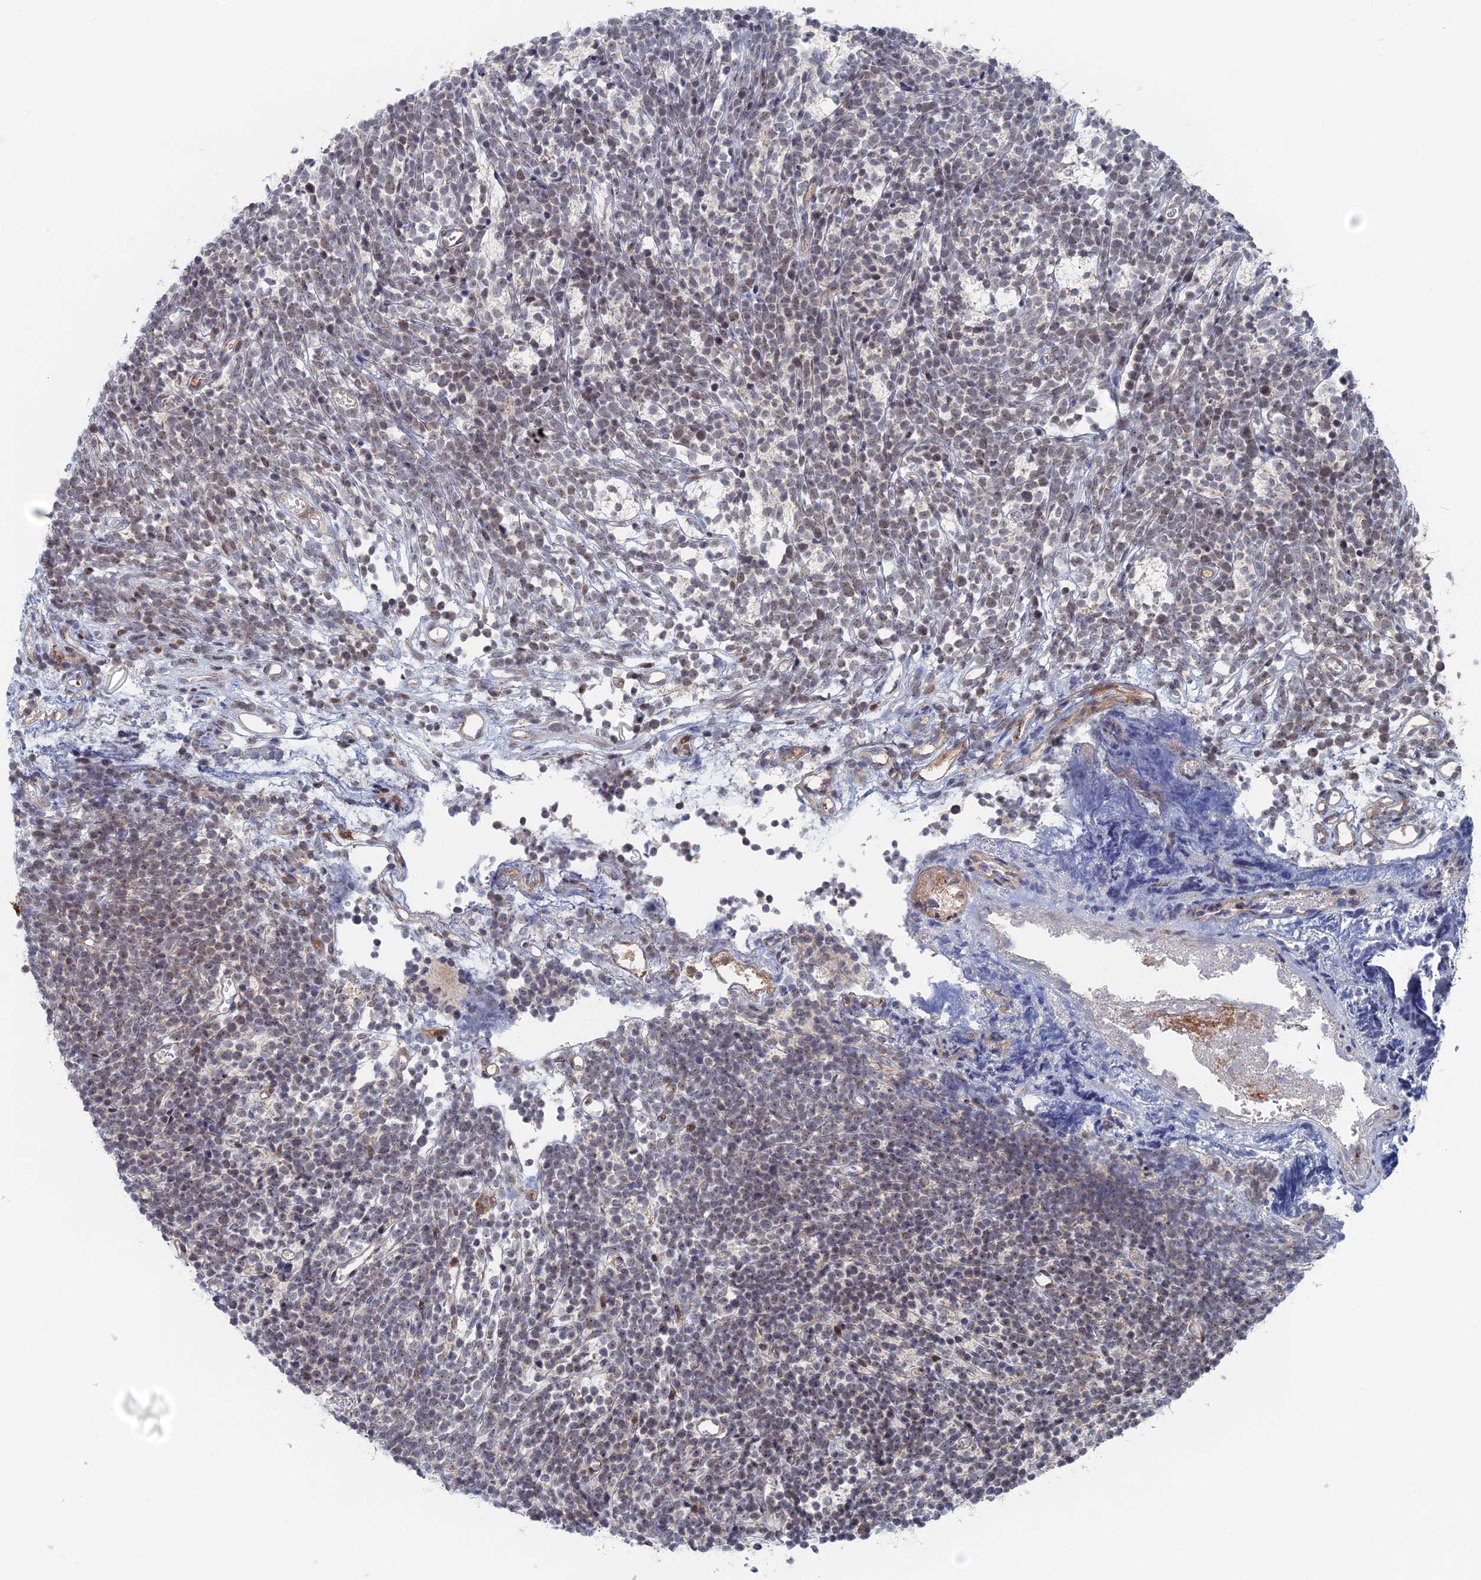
{"staining": {"intensity": "weak", "quantity": "<25%", "location": "nuclear"}, "tissue": "glioma", "cell_type": "Tumor cells", "image_type": "cancer", "snomed": [{"axis": "morphology", "description": "Glioma, malignant, Low grade"}, {"axis": "topography", "description": "Brain"}], "caption": "The image reveals no staining of tumor cells in malignant glioma (low-grade). (Stains: DAB (3,3'-diaminobenzidine) immunohistochemistry (IHC) with hematoxylin counter stain, Microscopy: brightfield microscopy at high magnification).", "gene": "IL7", "patient": {"sex": "female", "age": 1}}